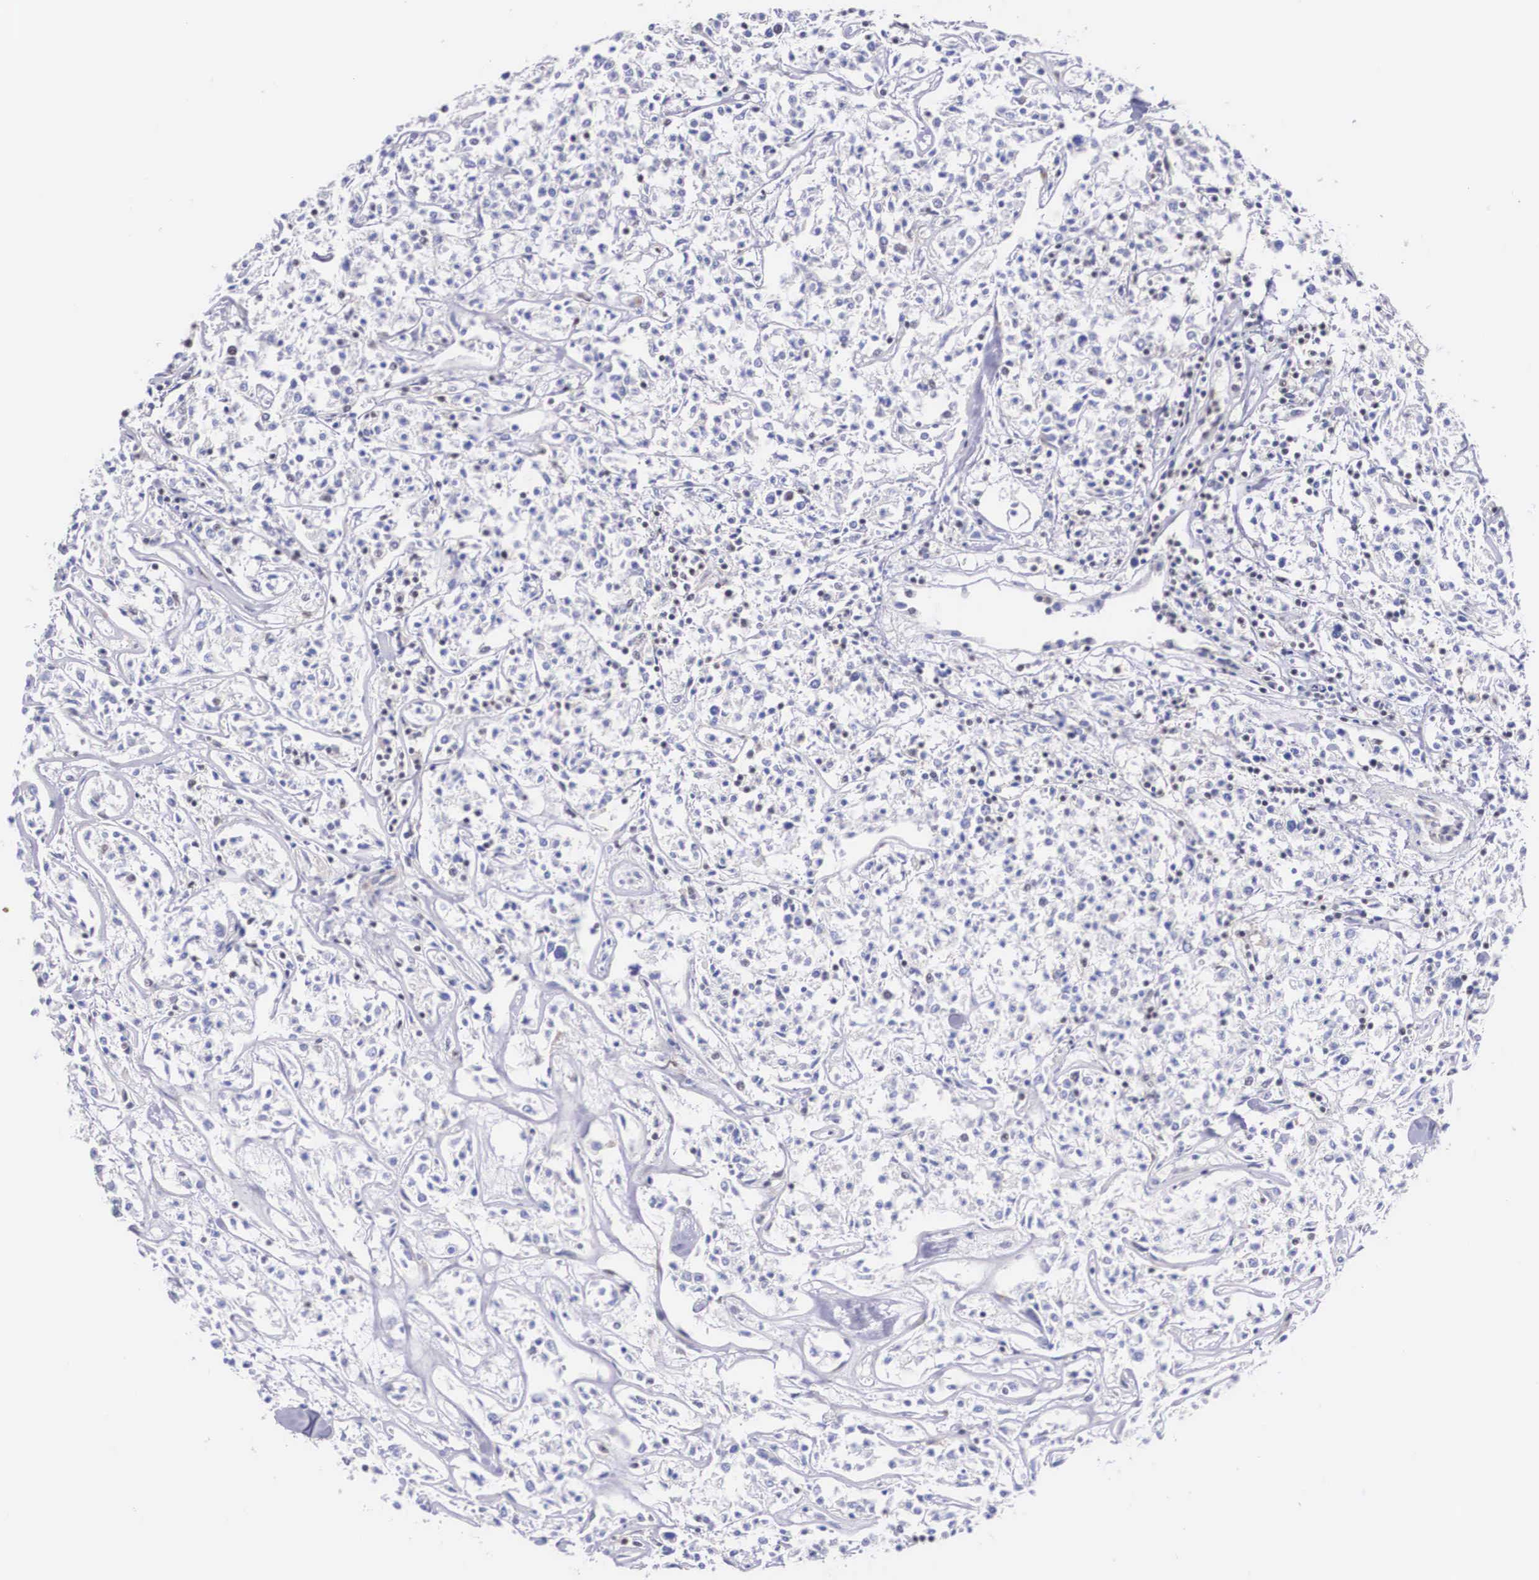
{"staining": {"intensity": "negative", "quantity": "none", "location": "none"}, "tissue": "lymphoma", "cell_type": "Tumor cells", "image_type": "cancer", "snomed": [{"axis": "morphology", "description": "Malignant lymphoma, non-Hodgkin's type, Low grade"}, {"axis": "topography", "description": "Small intestine"}], "caption": "Malignant lymphoma, non-Hodgkin's type (low-grade) was stained to show a protein in brown. There is no significant positivity in tumor cells.", "gene": "NR4A2", "patient": {"sex": "female", "age": 59}}